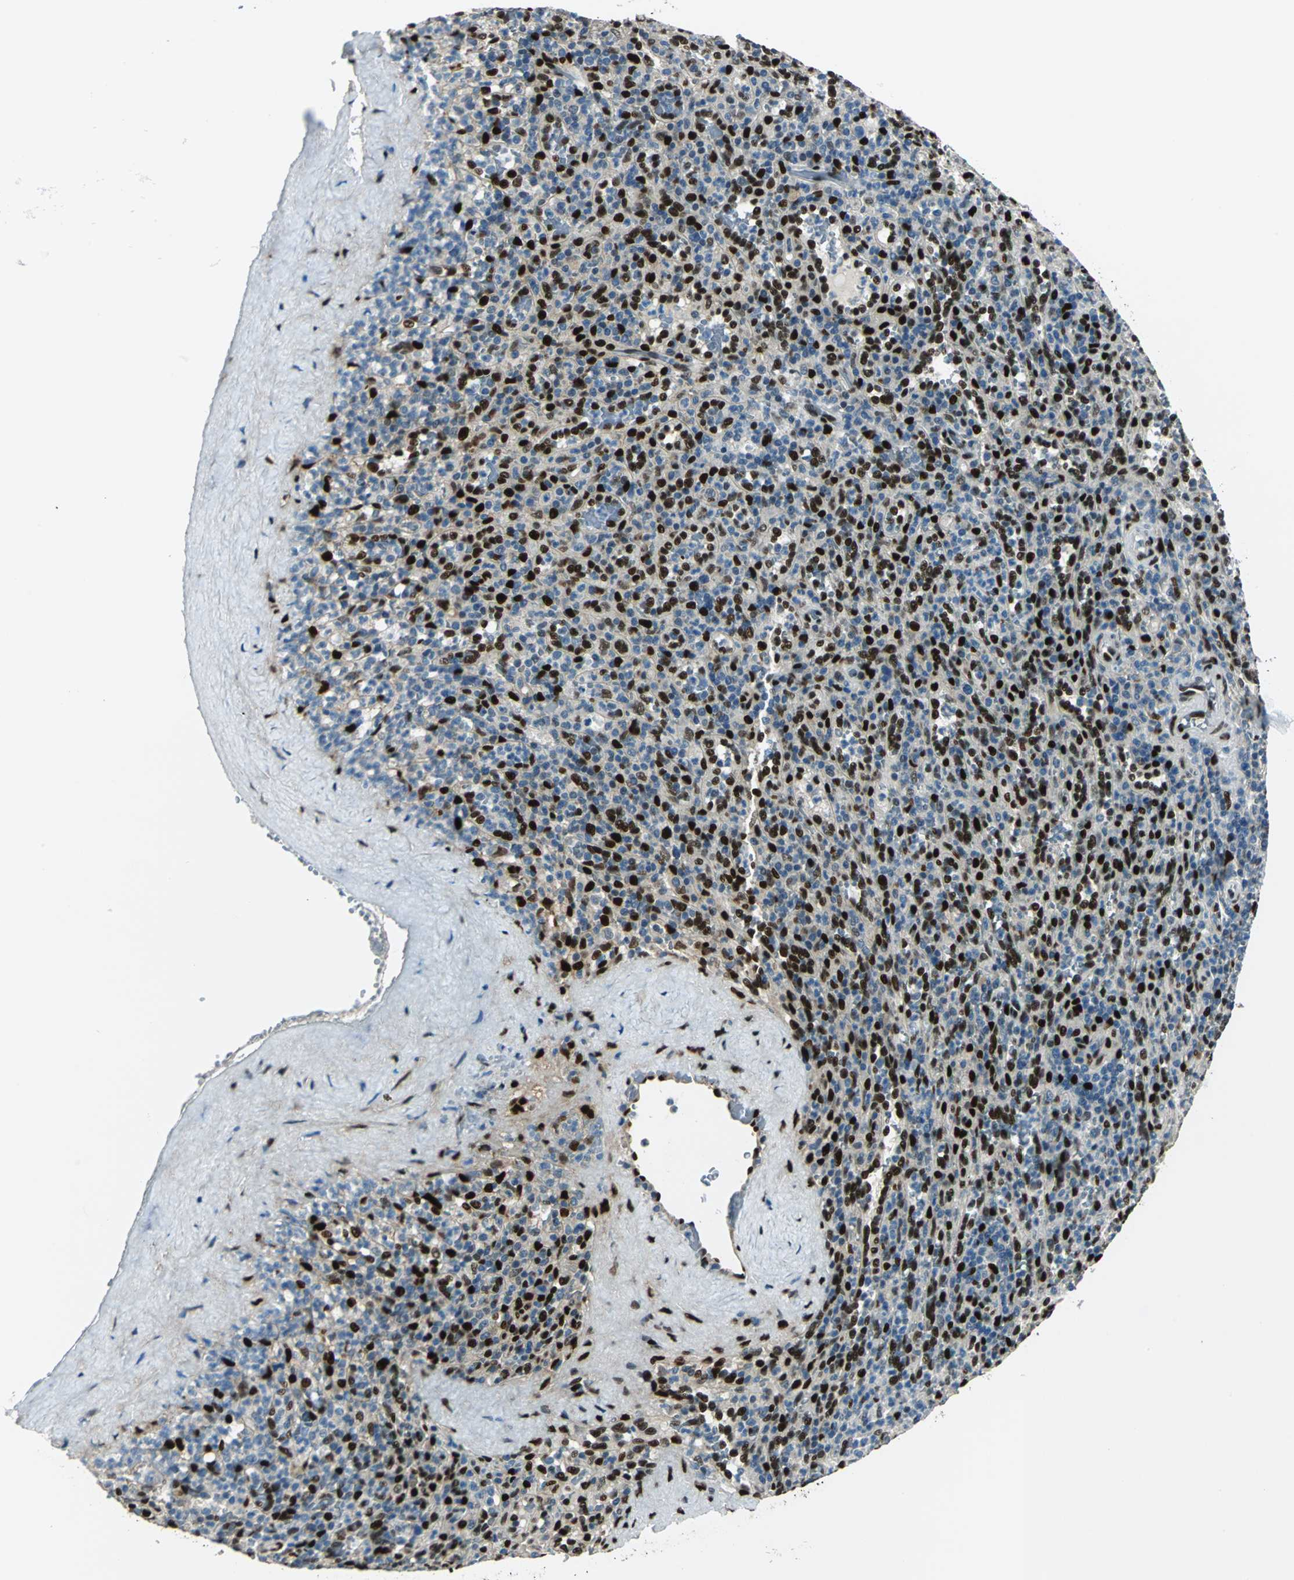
{"staining": {"intensity": "strong", "quantity": "<25%", "location": "nuclear"}, "tissue": "spleen", "cell_type": "Cells in red pulp", "image_type": "normal", "snomed": [{"axis": "morphology", "description": "Normal tissue, NOS"}, {"axis": "topography", "description": "Spleen"}], "caption": "Immunohistochemical staining of normal spleen demonstrates medium levels of strong nuclear expression in approximately <25% of cells in red pulp.", "gene": "NFIA", "patient": {"sex": "male", "age": 36}}